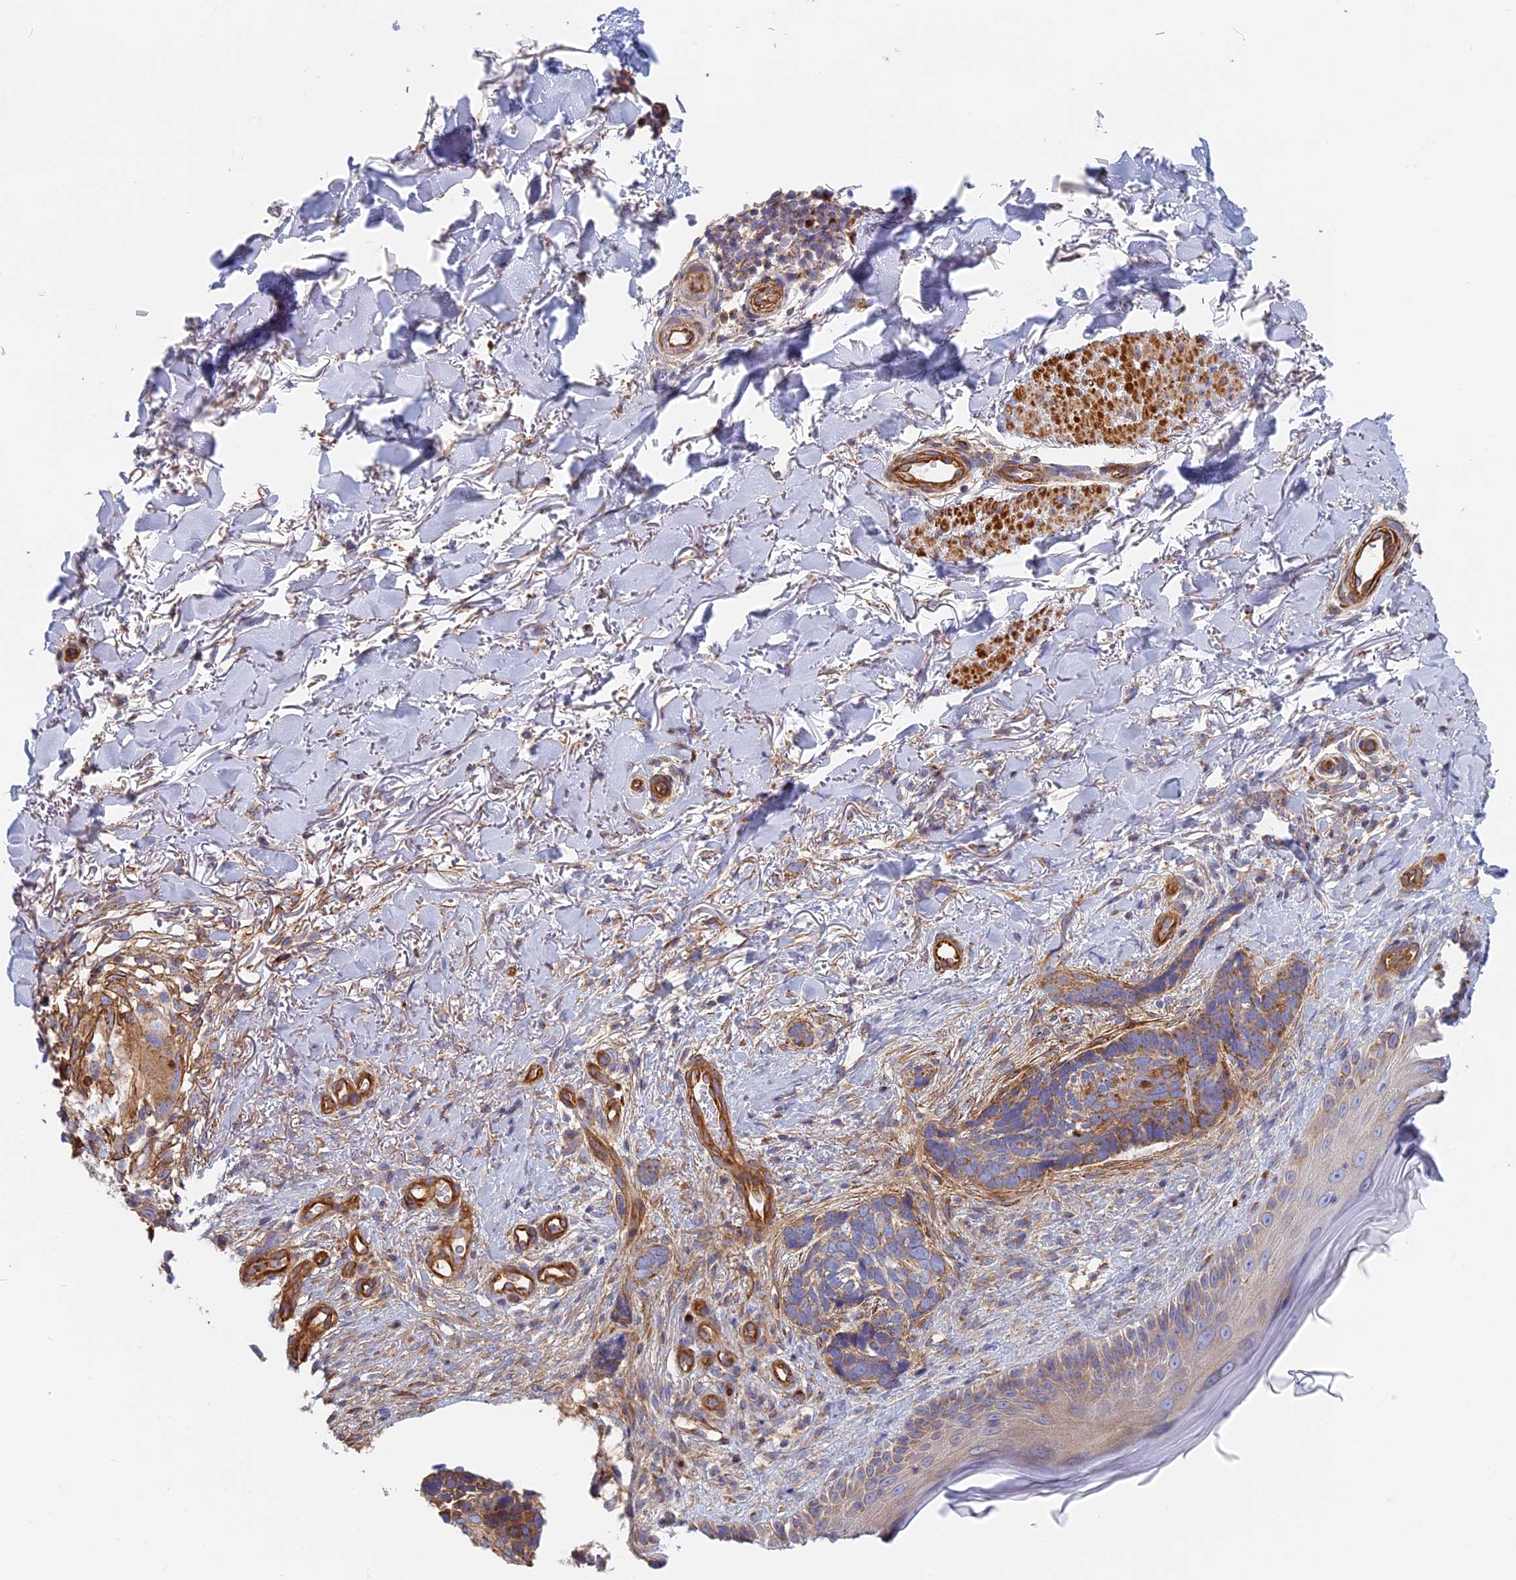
{"staining": {"intensity": "moderate", "quantity": "25%-75%", "location": "cytoplasmic/membranous"}, "tissue": "skin cancer", "cell_type": "Tumor cells", "image_type": "cancer", "snomed": [{"axis": "morphology", "description": "Normal tissue, NOS"}, {"axis": "morphology", "description": "Basal cell carcinoma"}, {"axis": "topography", "description": "Skin"}], "caption": "Basal cell carcinoma (skin) stained with a brown dye displays moderate cytoplasmic/membranous positive expression in about 25%-75% of tumor cells.", "gene": "DDA1", "patient": {"sex": "female", "age": 67}}